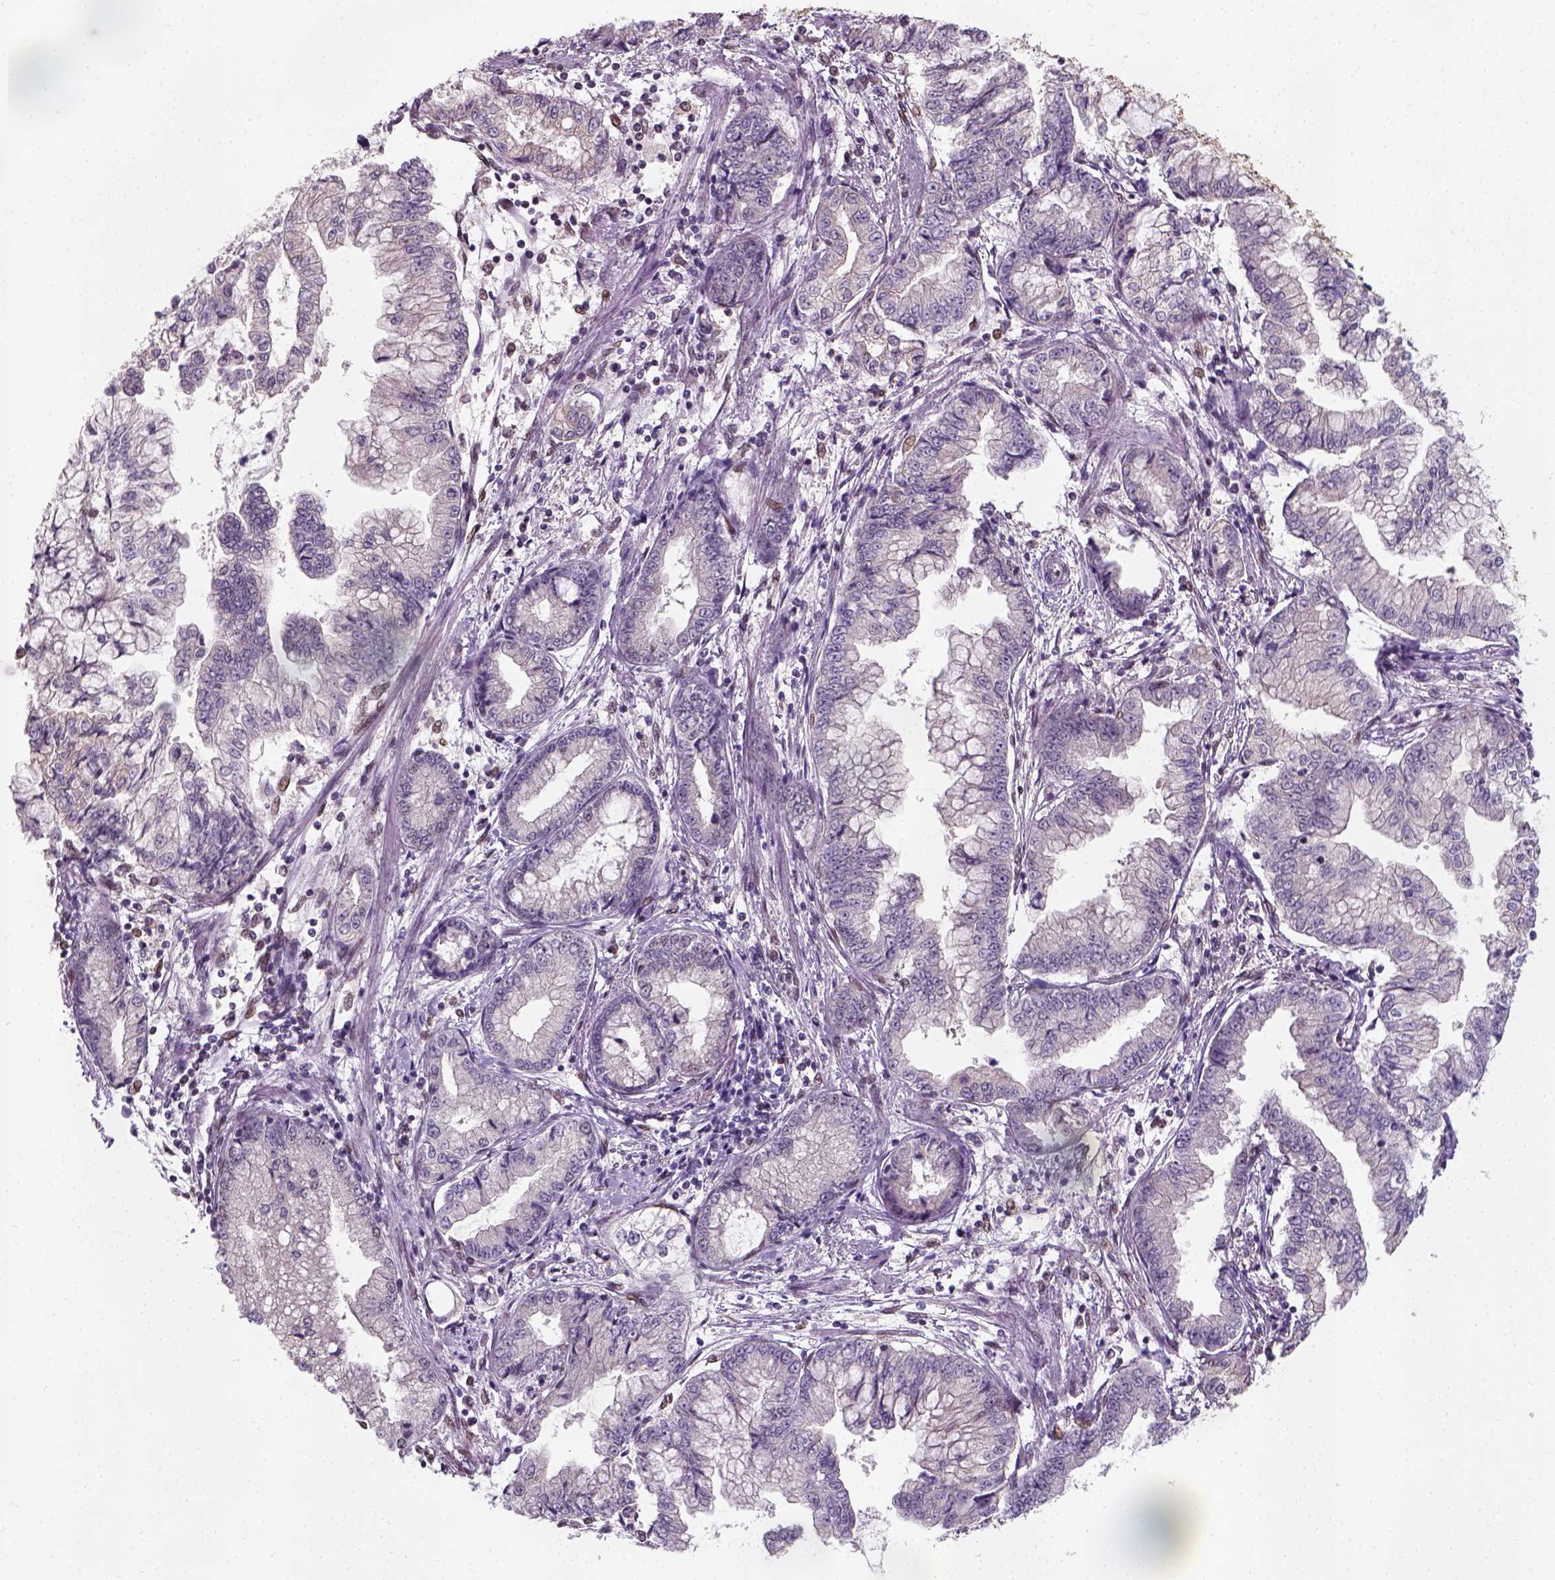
{"staining": {"intensity": "negative", "quantity": "none", "location": "none"}, "tissue": "stomach cancer", "cell_type": "Tumor cells", "image_type": "cancer", "snomed": [{"axis": "morphology", "description": "Adenocarcinoma, NOS"}, {"axis": "topography", "description": "Stomach, upper"}], "caption": "High power microscopy photomicrograph of an immunohistochemistry (IHC) image of stomach adenocarcinoma, revealing no significant positivity in tumor cells.", "gene": "C1orf112", "patient": {"sex": "female", "age": 74}}